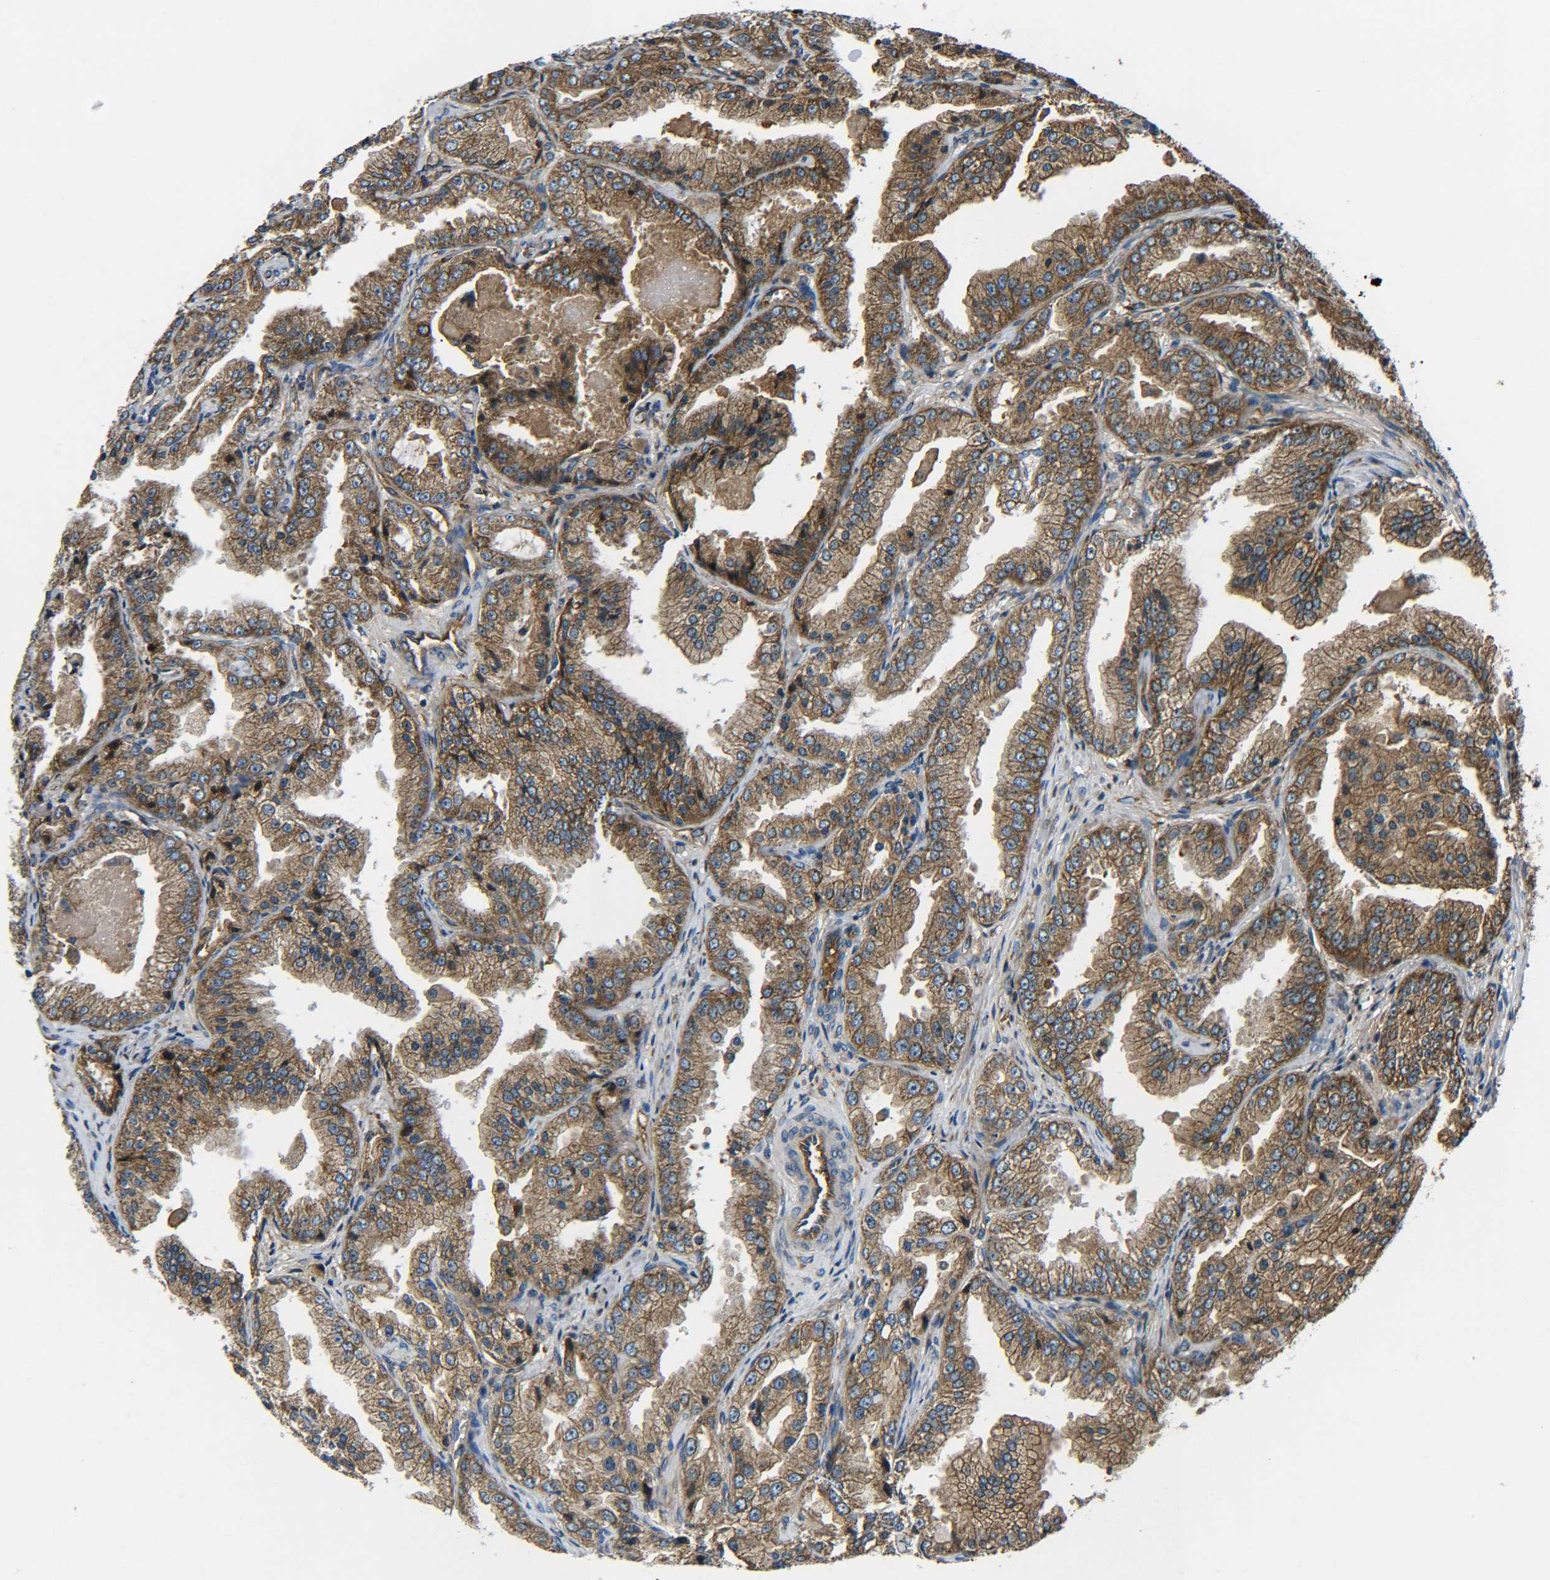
{"staining": {"intensity": "moderate", "quantity": ">75%", "location": "cytoplasmic/membranous"}, "tissue": "prostate cancer", "cell_type": "Tumor cells", "image_type": "cancer", "snomed": [{"axis": "morphology", "description": "Adenocarcinoma, High grade"}, {"axis": "topography", "description": "Prostate"}], "caption": "This micrograph reveals immunohistochemistry (IHC) staining of prostate cancer, with medium moderate cytoplasmic/membranous positivity in about >75% of tumor cells.", "gene": "PREB", "patient": {"sex": "male", "age": 61}}